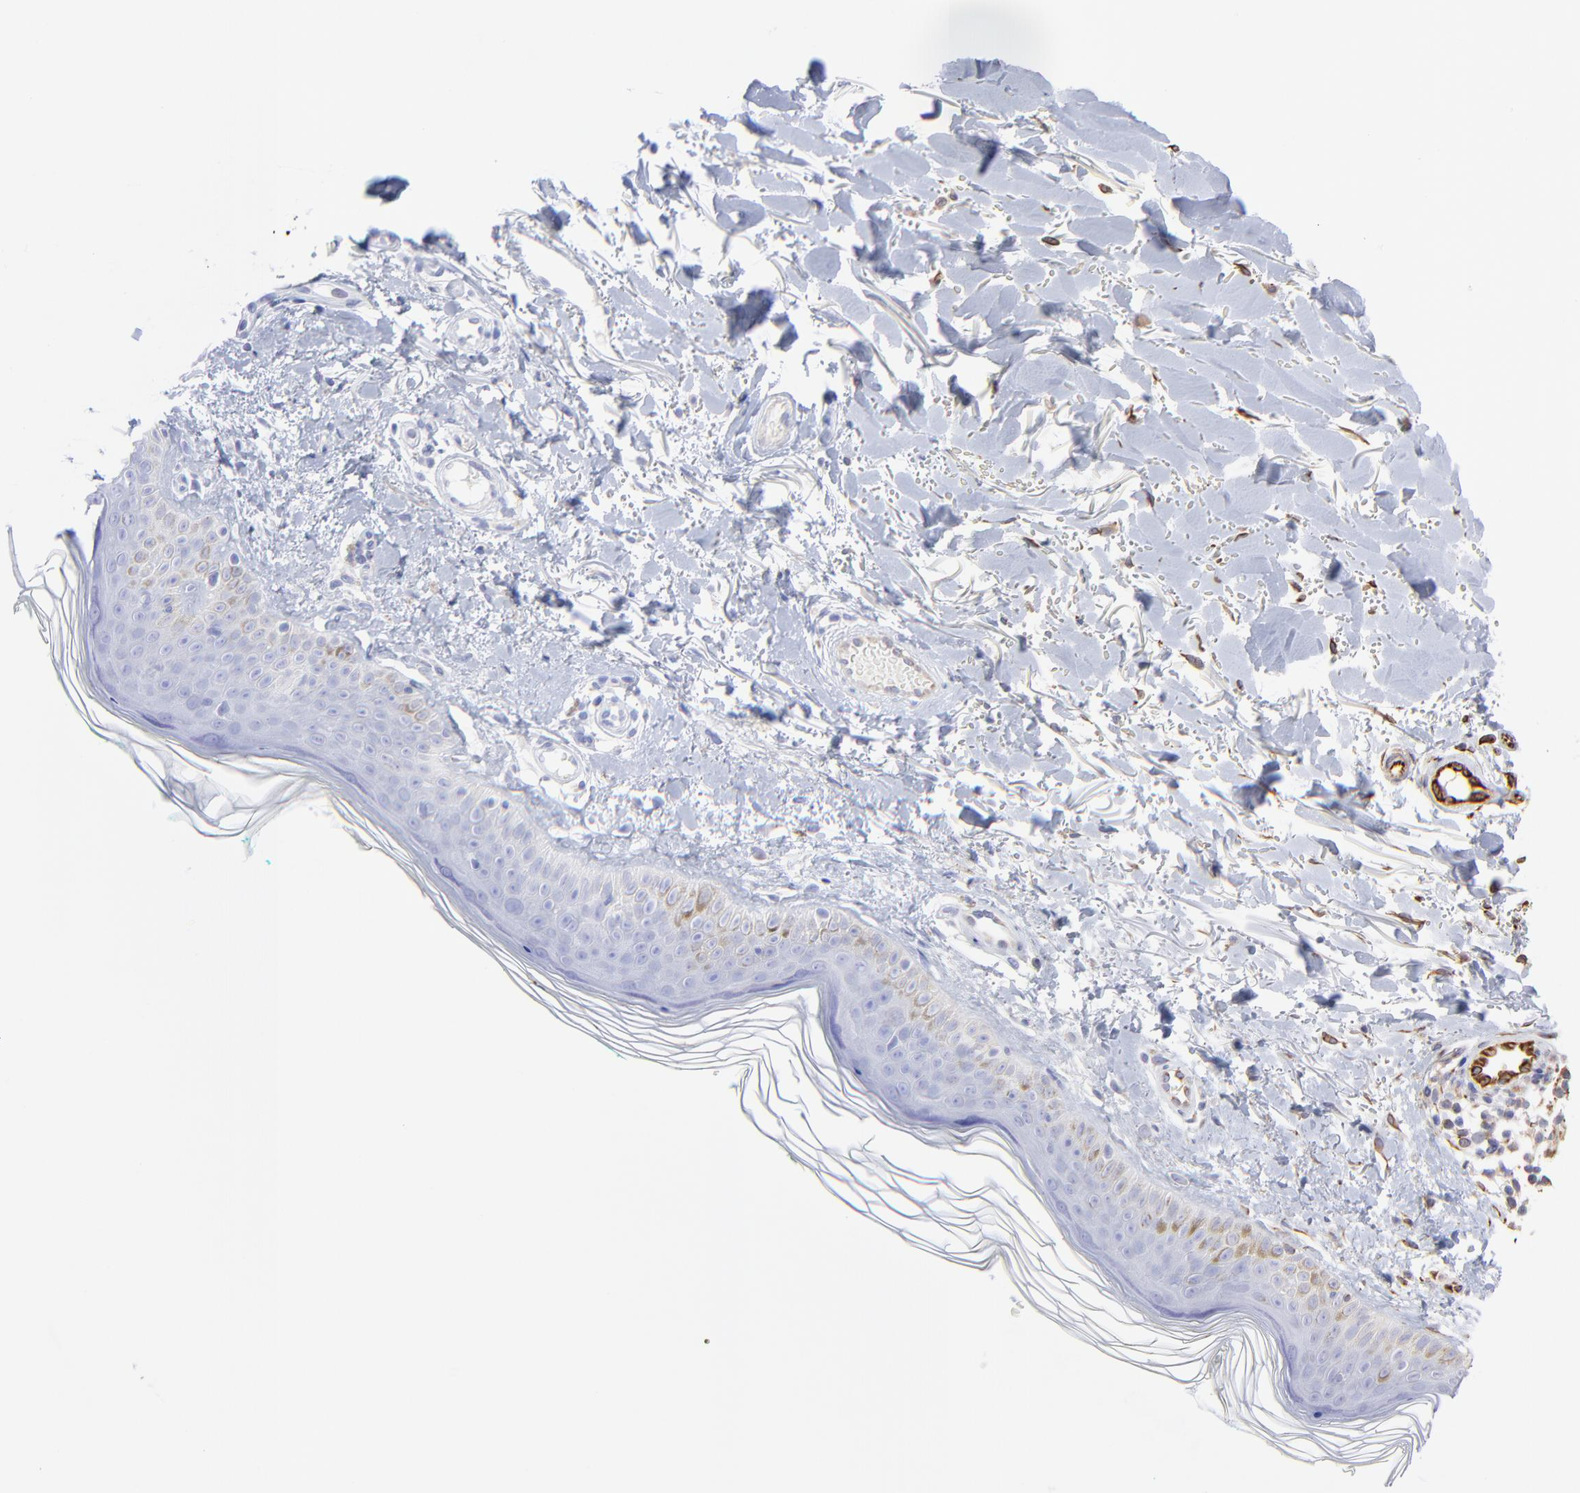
{"staining": {"intensity": "moderate", "quantity": ">75%", "location": "cytoplasmic/membranous"}, "tissue": "skin", "cell_type": "Fibroblasts", "image_type": "normal", "snomed": [{"axis": "morphology", "description": "Normal tissue, NOS"}, {"axis": "topography", "description": "Skin"}], "caption": "Protein analysis of benign skin exhibits moderate cytoplasmic/membranous expression in approximately >75% of fibroblasts.", "gene": "COX8C", "patient": {"sex": "male", "age": 71}}